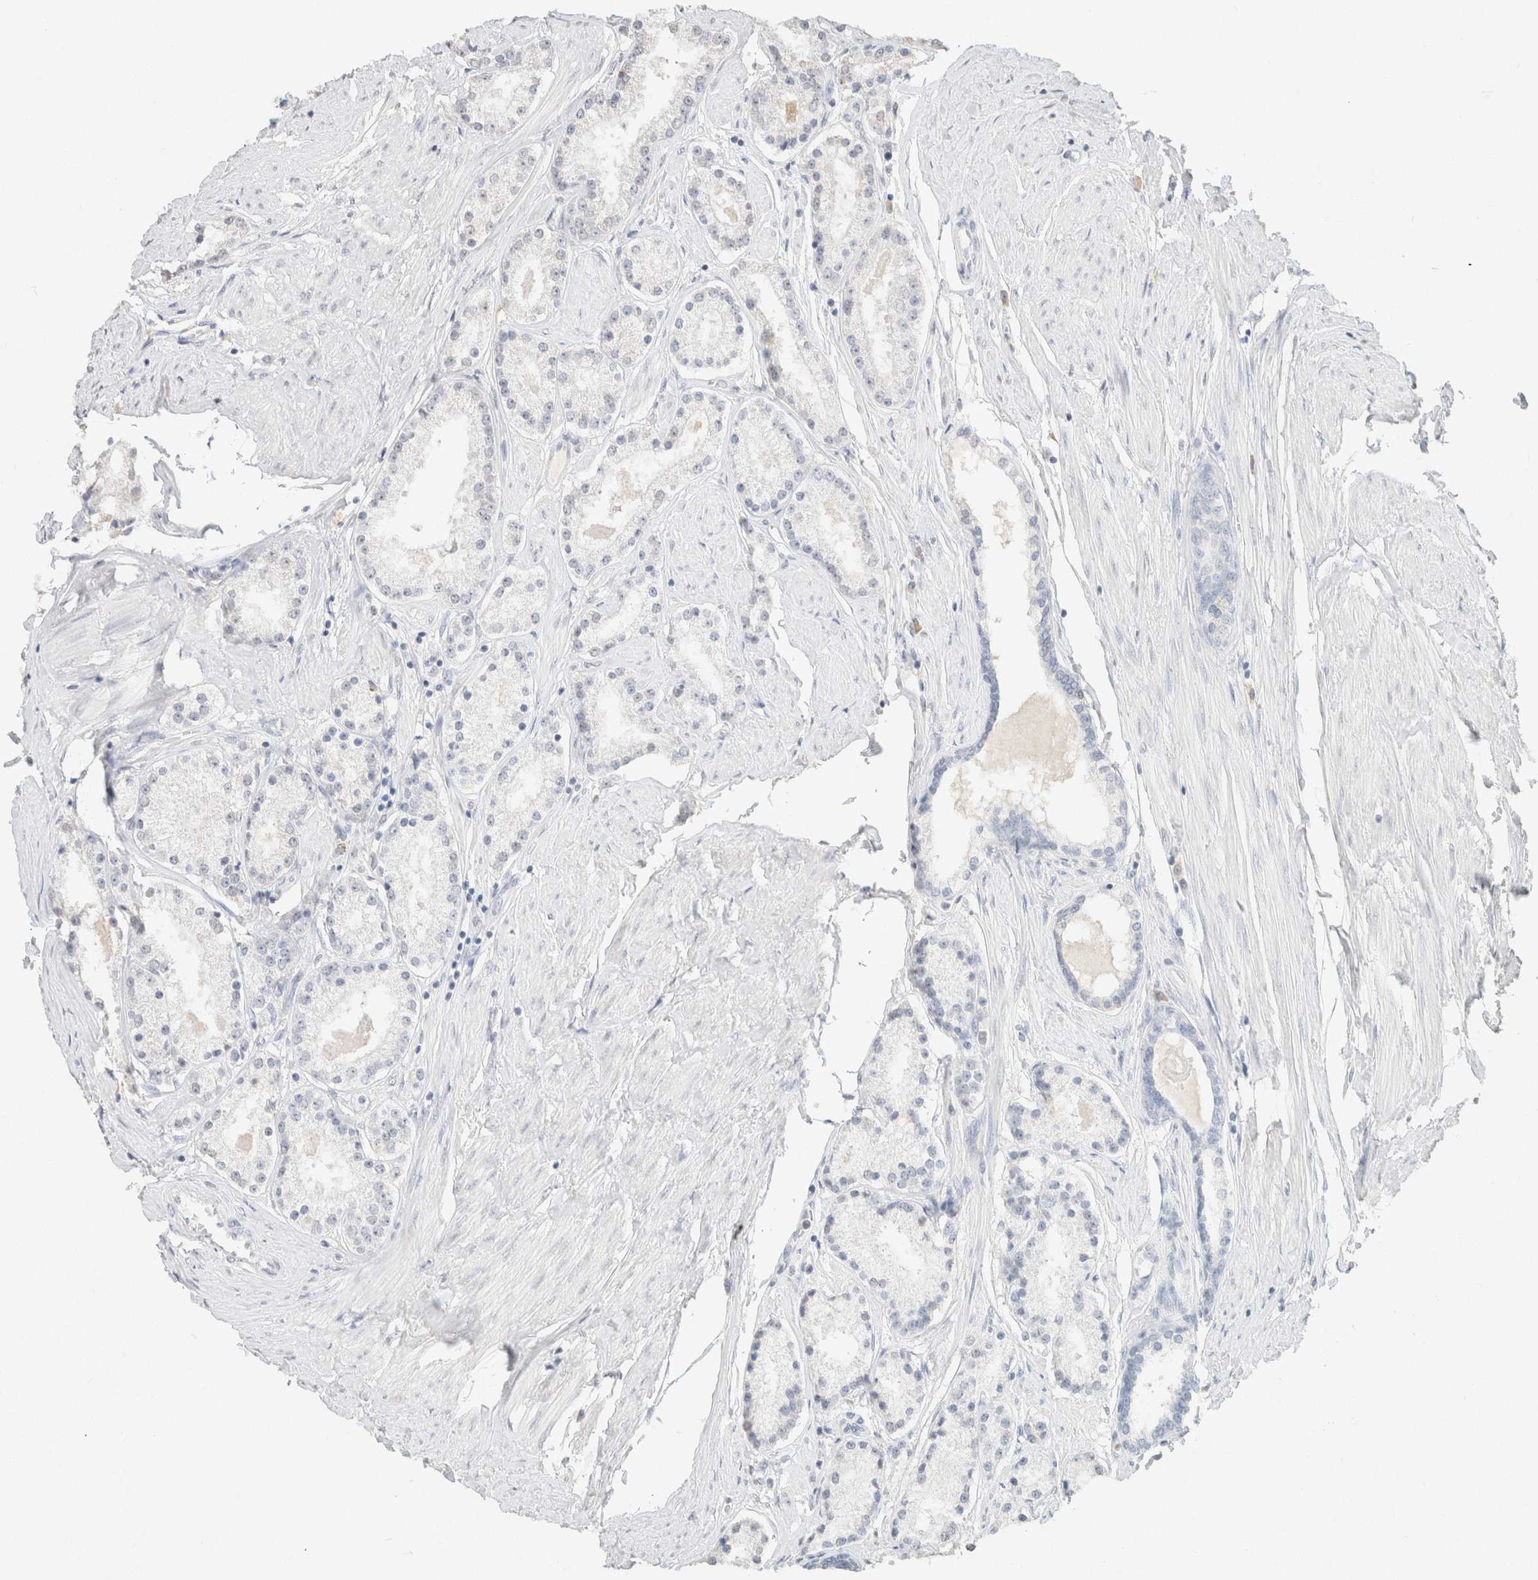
{"staining": {"intensity": "negative", "quantity": "none", "location": "none"}, "tissue": "prostate cancer", "cell_type": "Tumor cells", "image_type": "cancer", "snomed": [{"axis": "morphology", "description": "Adenocarcinoma, Low grade"}, {"axis": "topography", "description": "Prostate"}], "caption": "Tumor cells show no significant protein staining in prostate low-grade adenocarcinoma. (DAB immunohistochemistry (IHC) with hematoxylin counter stain).", "gene": "CPA1", "patient": {"sex": "male", "age": 63}}